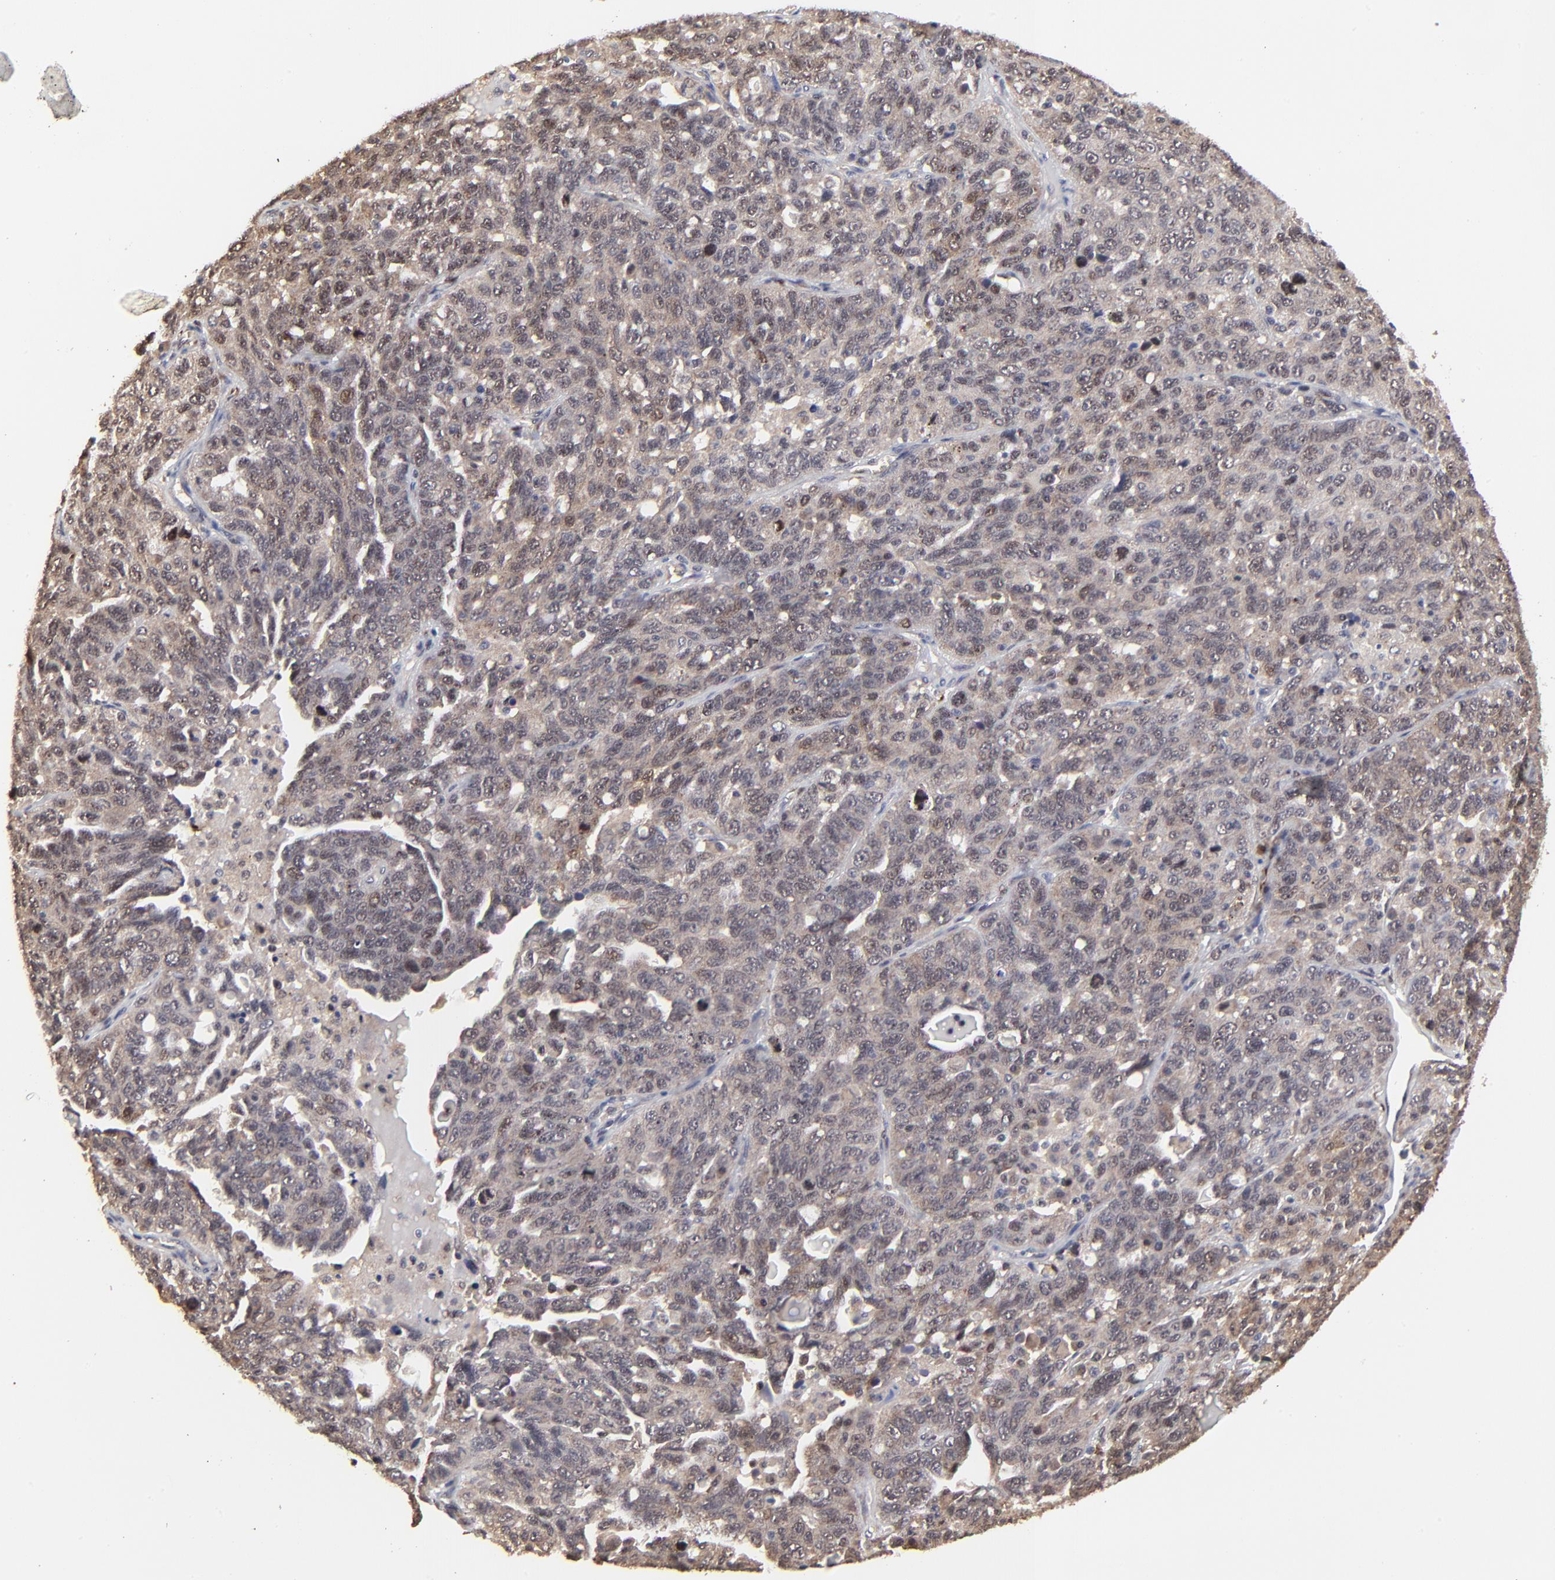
{"staining": {"intensity": "moderate", "quantity": ">75%", "location": "cytoplasmic/membranous"}, "tissue": "ovarian cancer", "cell_type": "Tumor cells", "image_type": "cancer", "snomed": [{"axis": "morphology", "description": "Cystadenocarcinoma, serous, NOS"}, {"axis": "topography", "description": "Ovary"}], "caption": "Tumor cells display moderate cytoplasmic/membranous staining in about >75% of cells in ovarian serous cystadenocarcinoma. The protein is shown in brown color, while the nuclei are stained blue.", "gene": "FRMD8", "patient": {"sex": "female", "age": 71}}